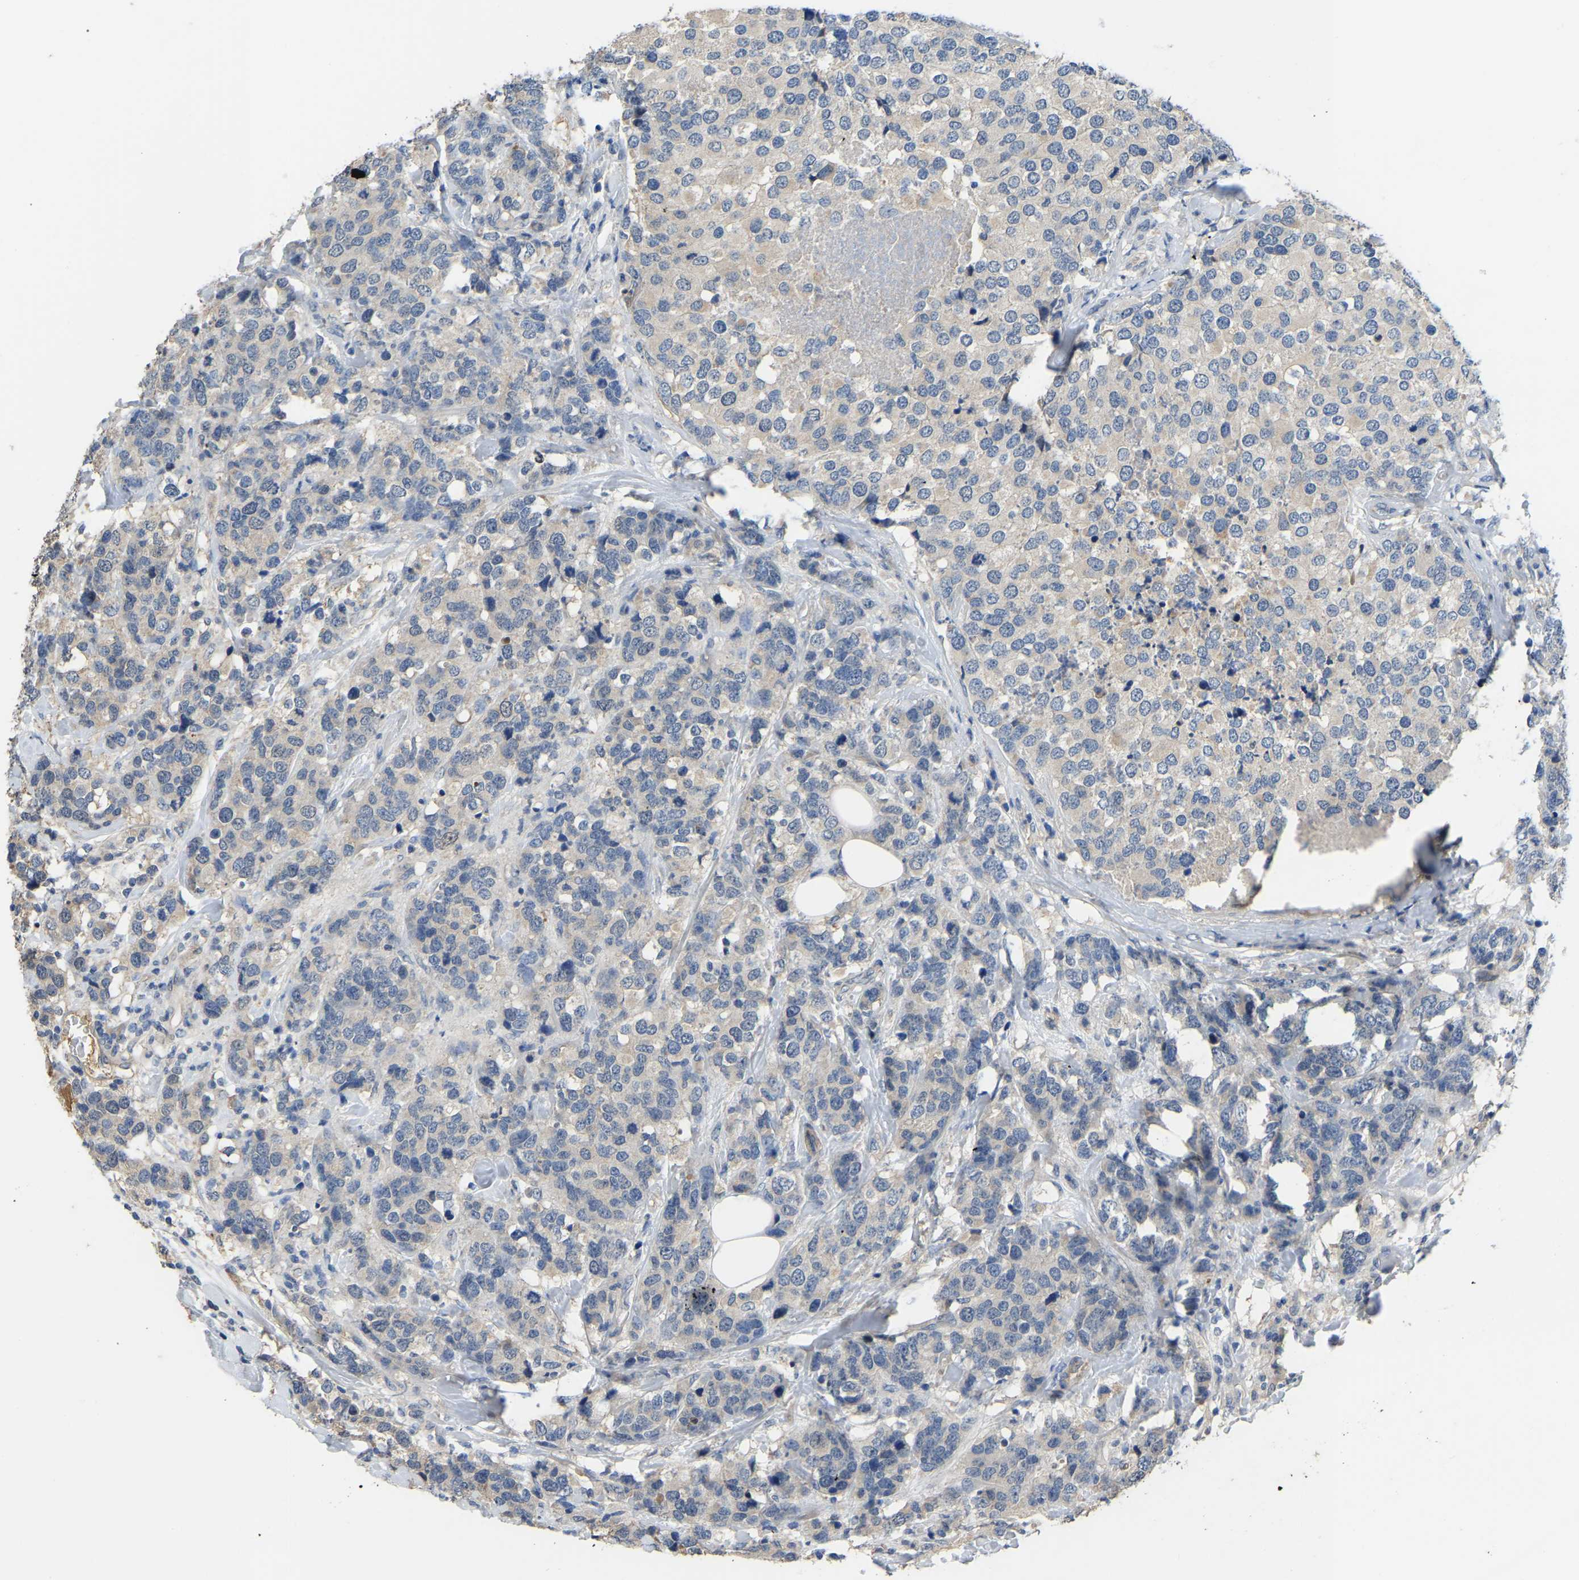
{"staining": {"intensity": "negative", "quantity": "none", "location": "none"}, "tissue": "breast cancer", "cell_type": "Tumor cells", "image_type": "cancer", "snomed": [{"axis": "morphology", "description": "Lobular carcinoma"}, {"axis": "topography", "description": "Breast"}], "caption": "Immunohistochemistry (IHC) micrograph of neoplastic tissue: human breast cancer (lobular carcinoma) stained with DAB (3,3'-diaminobenzidine) exhibits no significant protein staining in tumor cells.", "gene": "HIGD2B", "patient": {"sex": "female", "age": 59}}